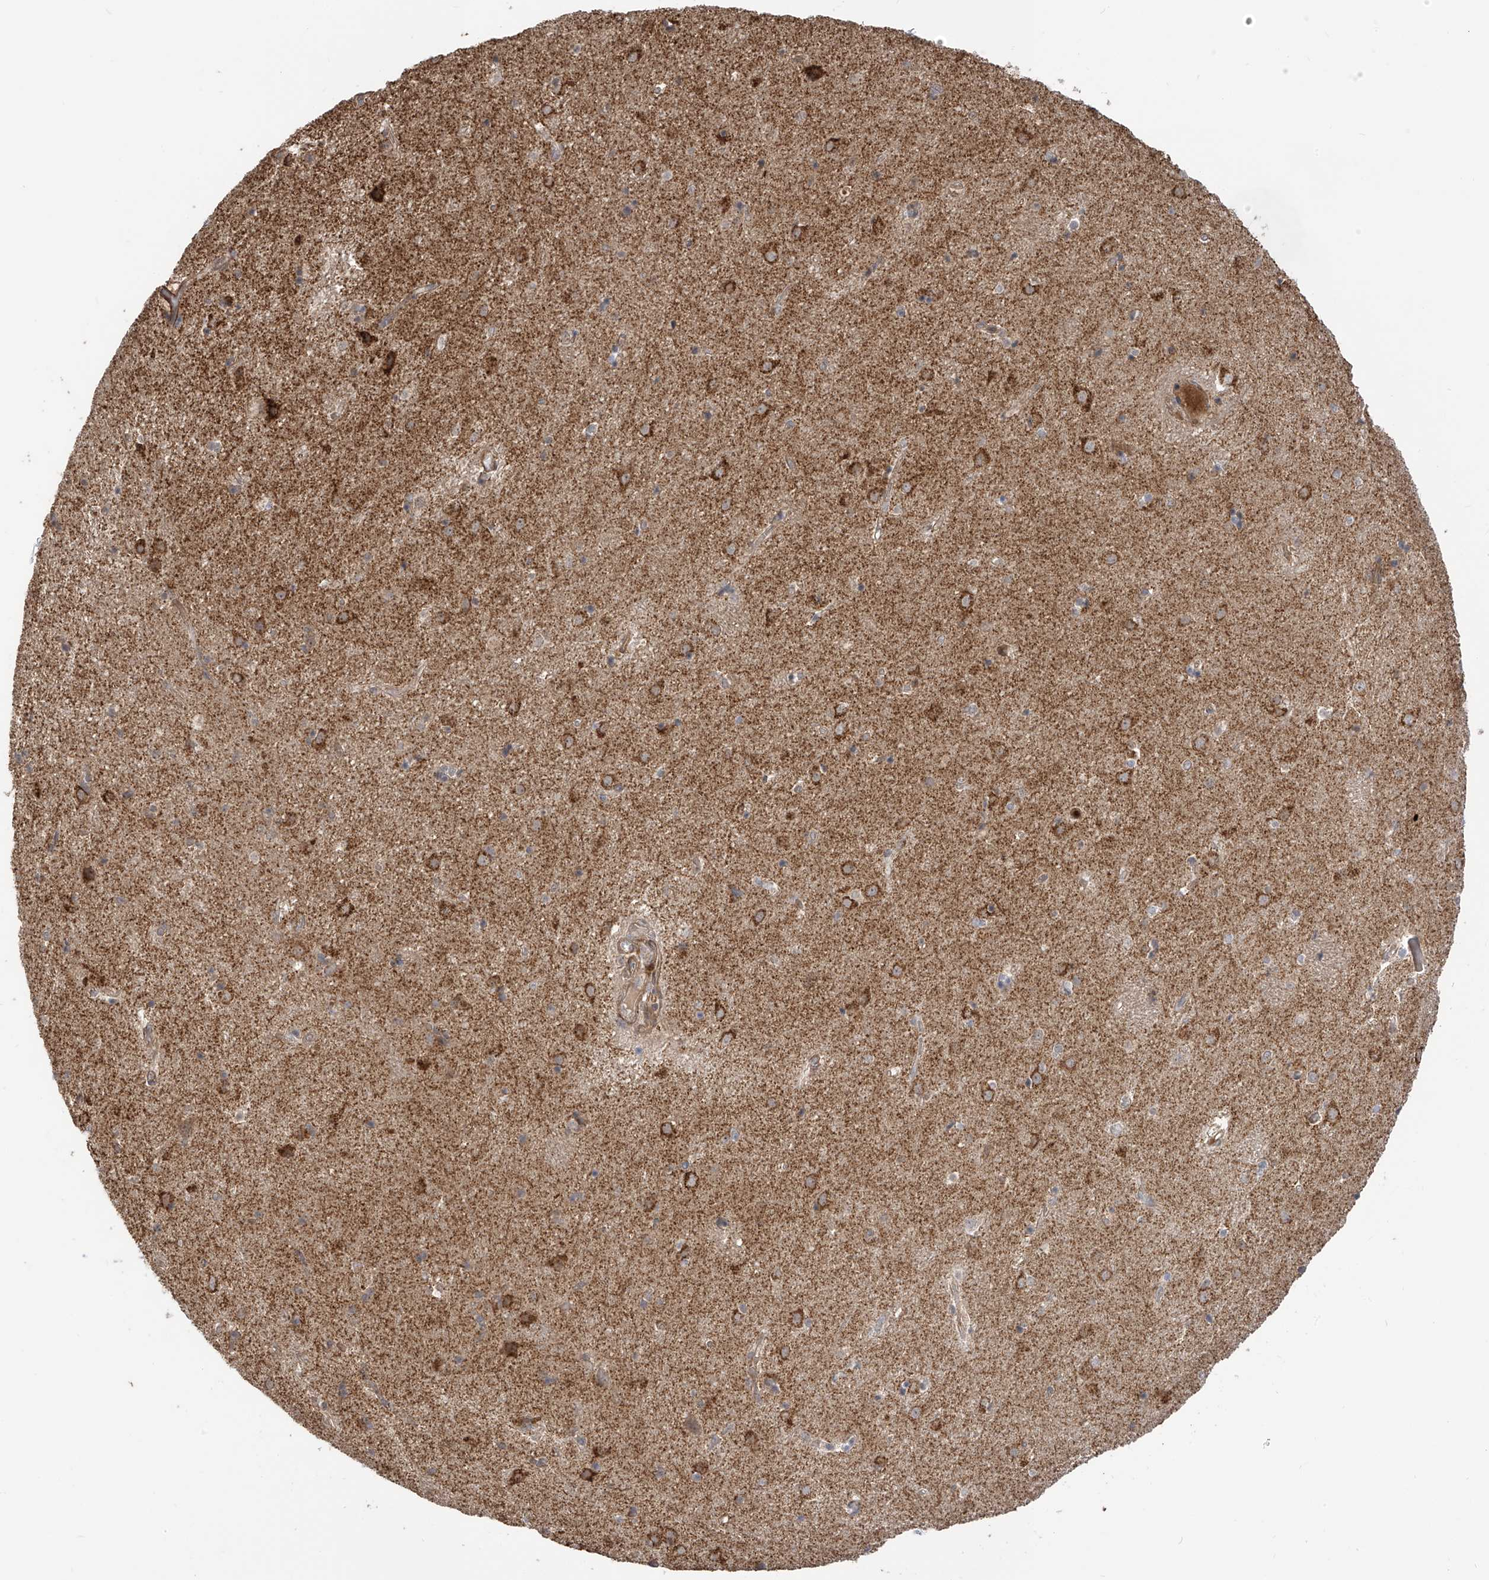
{"staining": {"intensity": "moderate", "quantity": "<25%", "location": "cytoplasmic/membranous"}, "tissue": "caudate", "cell_type": "Glial cells", "image_type": "normal", "snomed": [{"axis": "morphology", "description": "Normal tissue, NOS"}, {"axis": "topography", "description": "Lateral ventricle wall"}], "caption": "Glial cells display low levels of moderate cytoplasmic/membranous expression in about <25% of cells in normal caudate.", "gene": "ATAD2B", "patient": {"sex": "male", "age": 70}}